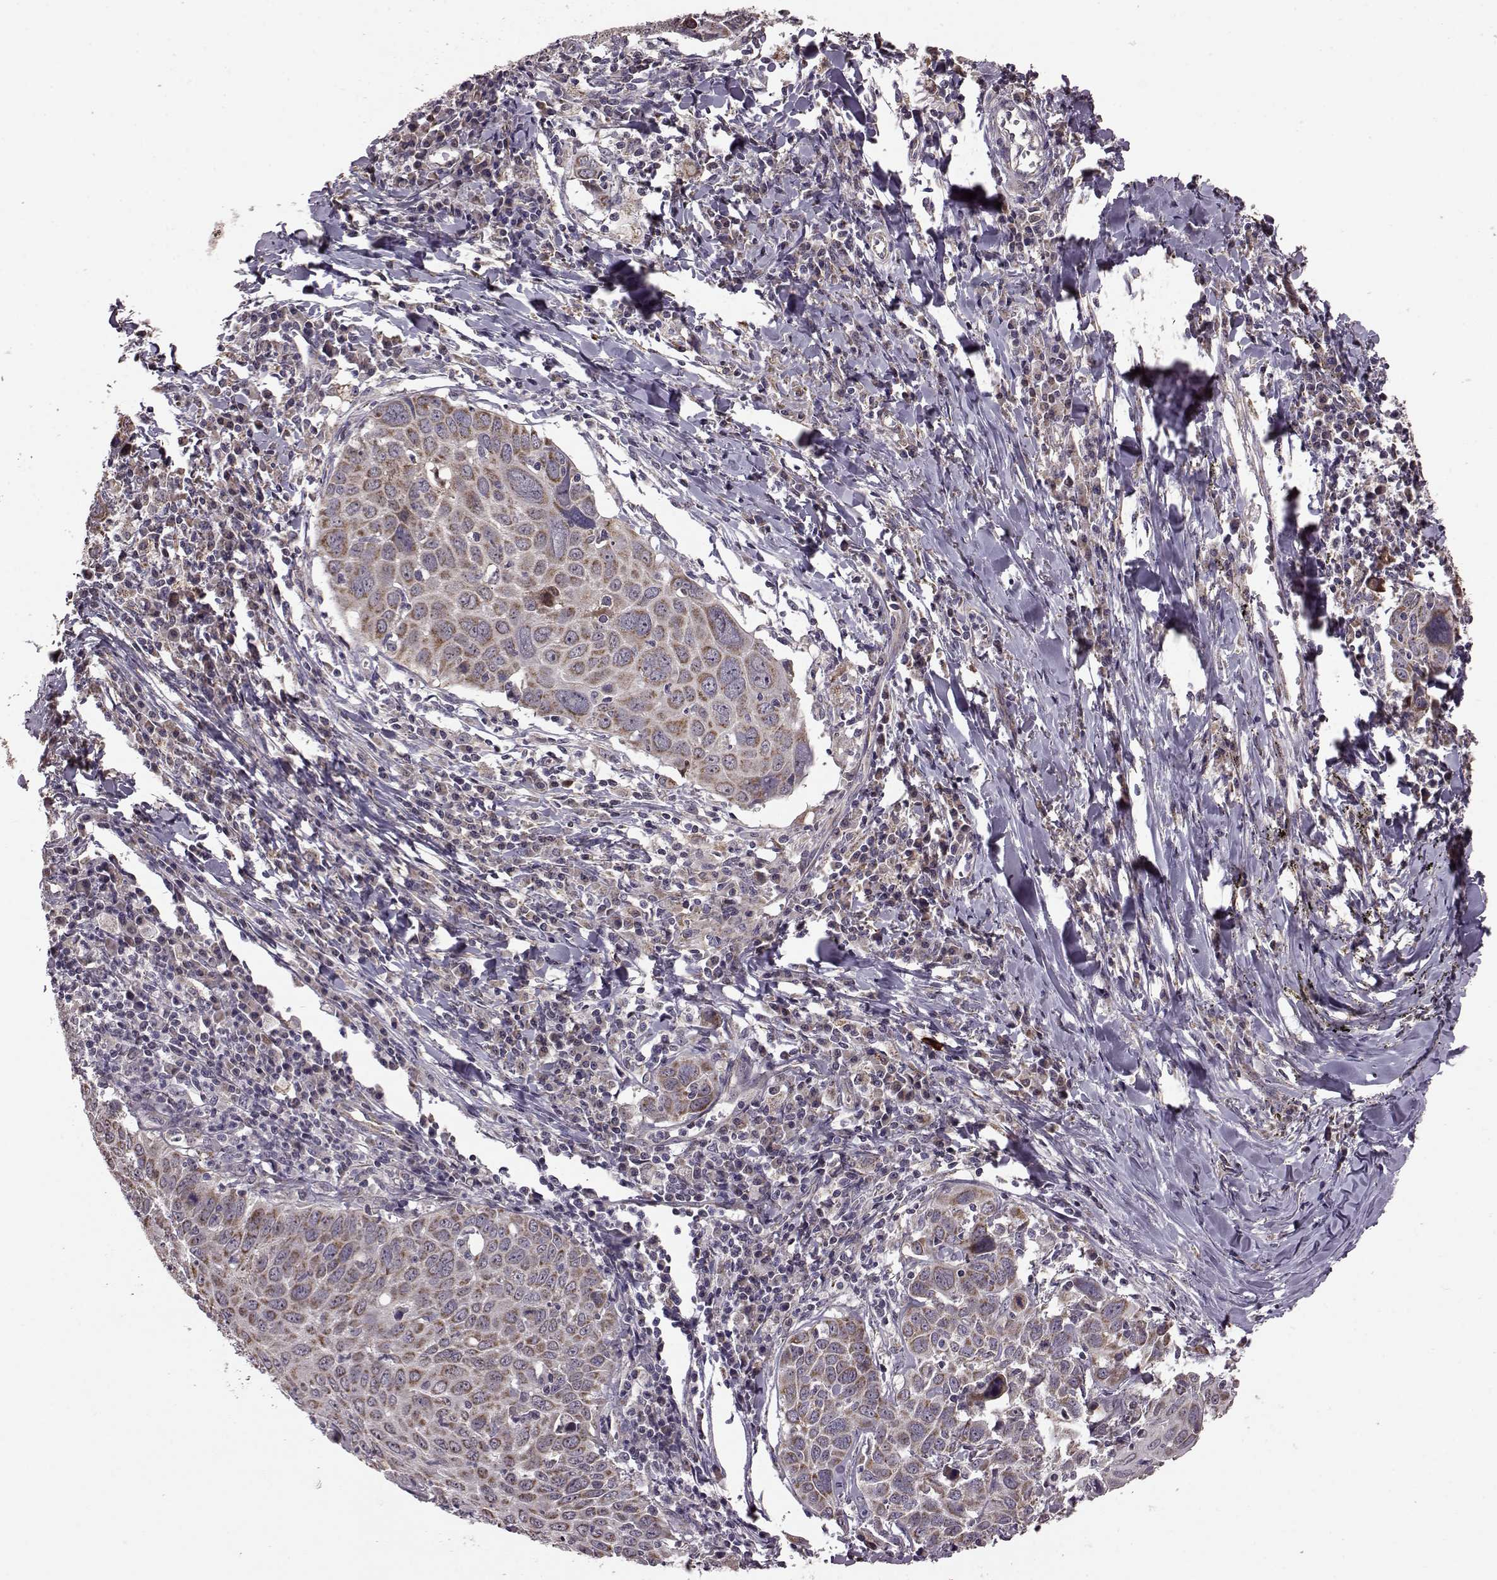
{"staining": {"intensity": "strong", "quantity": ">75%", "location": "cytoplasmic/membranous"}, "tissue": "lung cancer", "cell_type": "Tumor cells", "image_type": "cancer", "snomed": [{"axis": "morphology", "description": "Squamous cell carcinoma, NOS"}, {"axis": "topography", "description": "Lung"}], "caption": "Approximately >75% of tumor cells in human lung cancer display strong cytoplasmic/membranous protein expression as visualized by brown immunohistochemical staining.", "gene": "PUDP", "patient": {"sex": "male", "age": 57}}